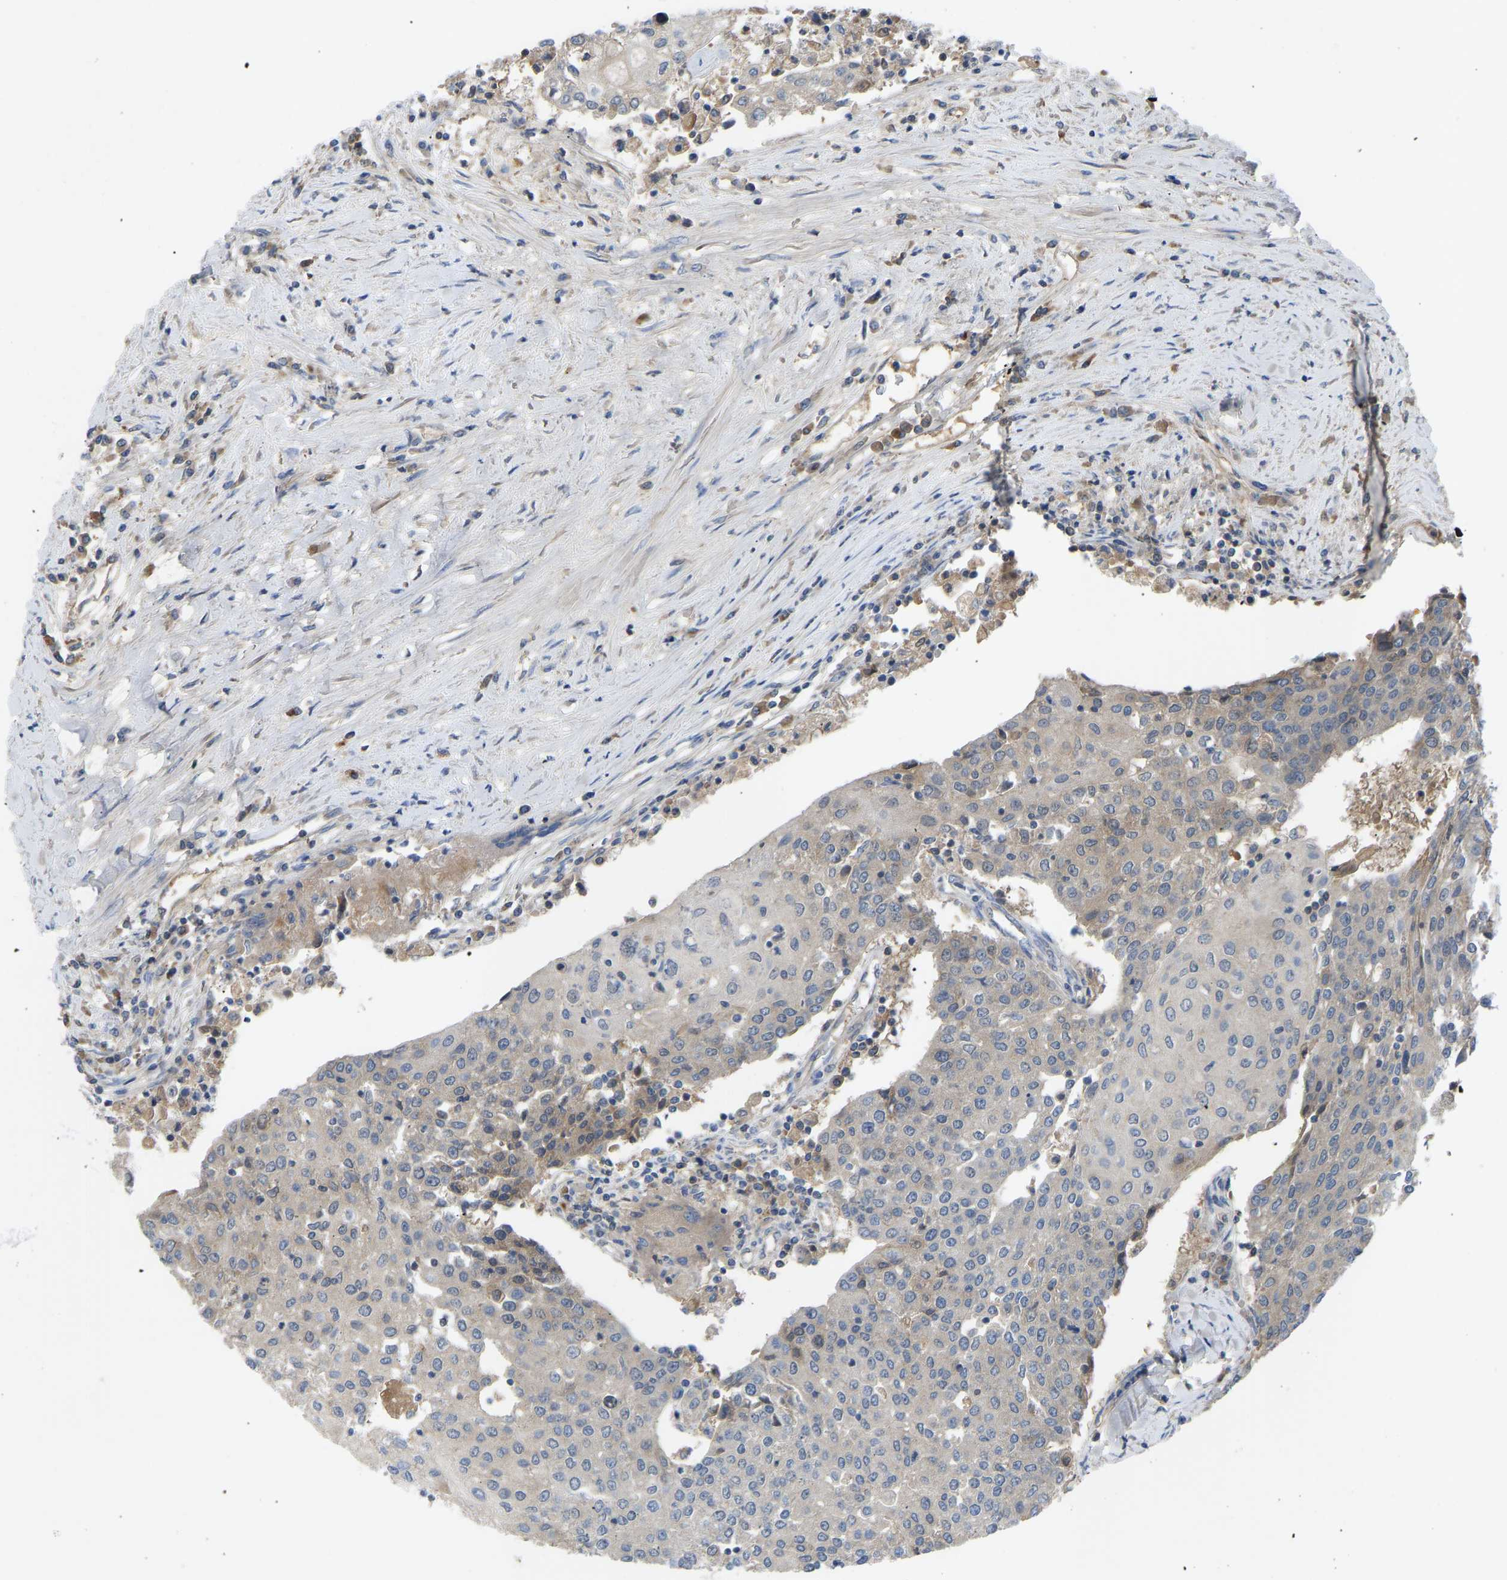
{"staining": {"intensity": "weak", "quantity": "<25%", "location": "cytoplasmic/membranous"}, "tissue": "urothelial cancer", "cell_type": "Tumor cells", "image_type": "cancer", "snomed": [{"axis": "morphology", "description": "Urothelial carcinoma, High grade"}, {"axis": "topography", "description": "Urinary bladder"}], "caption": "DAB immunohistochemical staining of human urothelial cancer demonstrates no significant staining in tumor cells.", "gene": "ZNF251", "patient": {"sex": "female", "age": 85}}